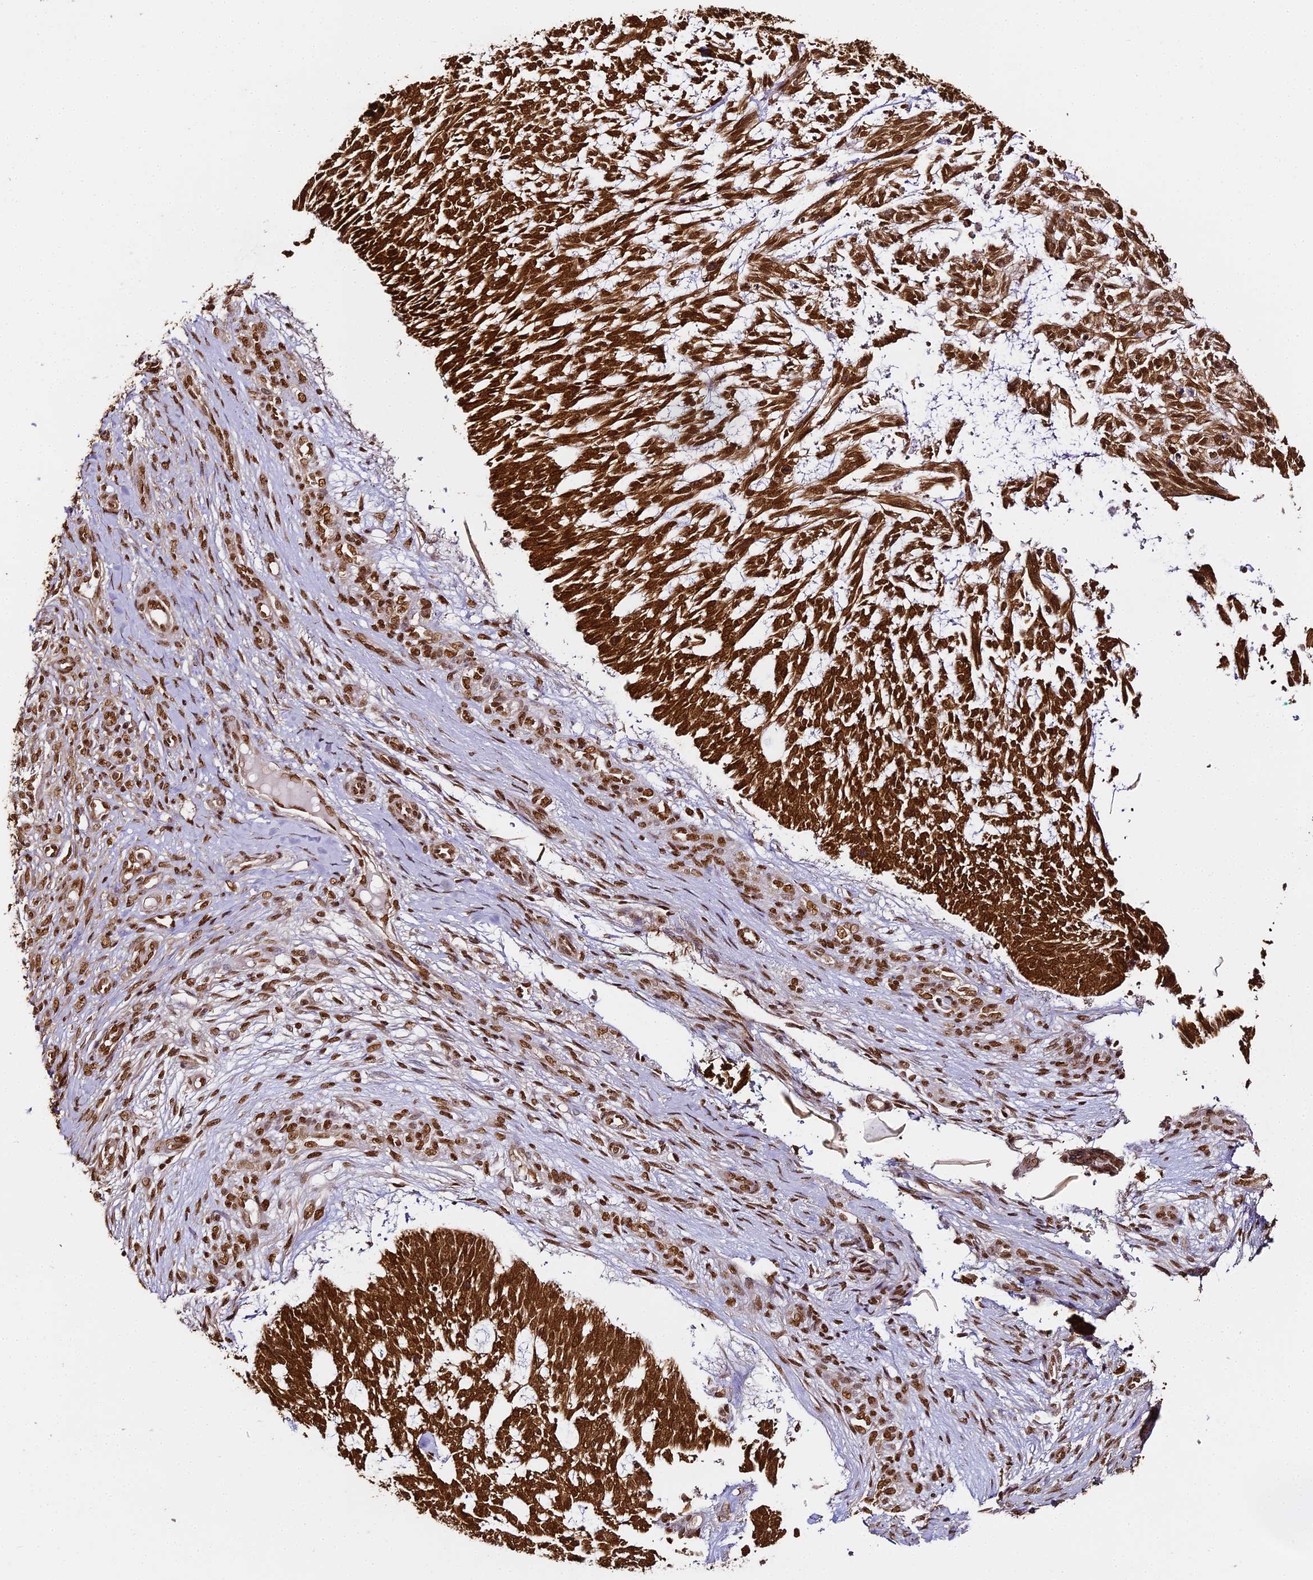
{"staining": {"intensity": "strong", "quantity": ">75%", "location": "cytoplasmic/membranous,nuclear"}, "tissue": "skin cancer", "cell_type": "Tumor cells", "image_type": "cancer", "snomed": [{"axis": "morphology", "description": "Basal cell carcinoma"}, {"axis": "topography", "description": "Skin"}], "caption": "Immunohistochemistry image of neoplastic tissue: skin basal cell carcinoma stained using immunohistochemistry (IHC) shows high levels of strong protein expression localized specifically in the cytoplasmic/membranous and nuclear of tumor cells, appearing as a cytoplasmic/membranous and nuclear brown color.", "gene": "HNRNPA1", "patient": {"sex": "male", "age": 88}}